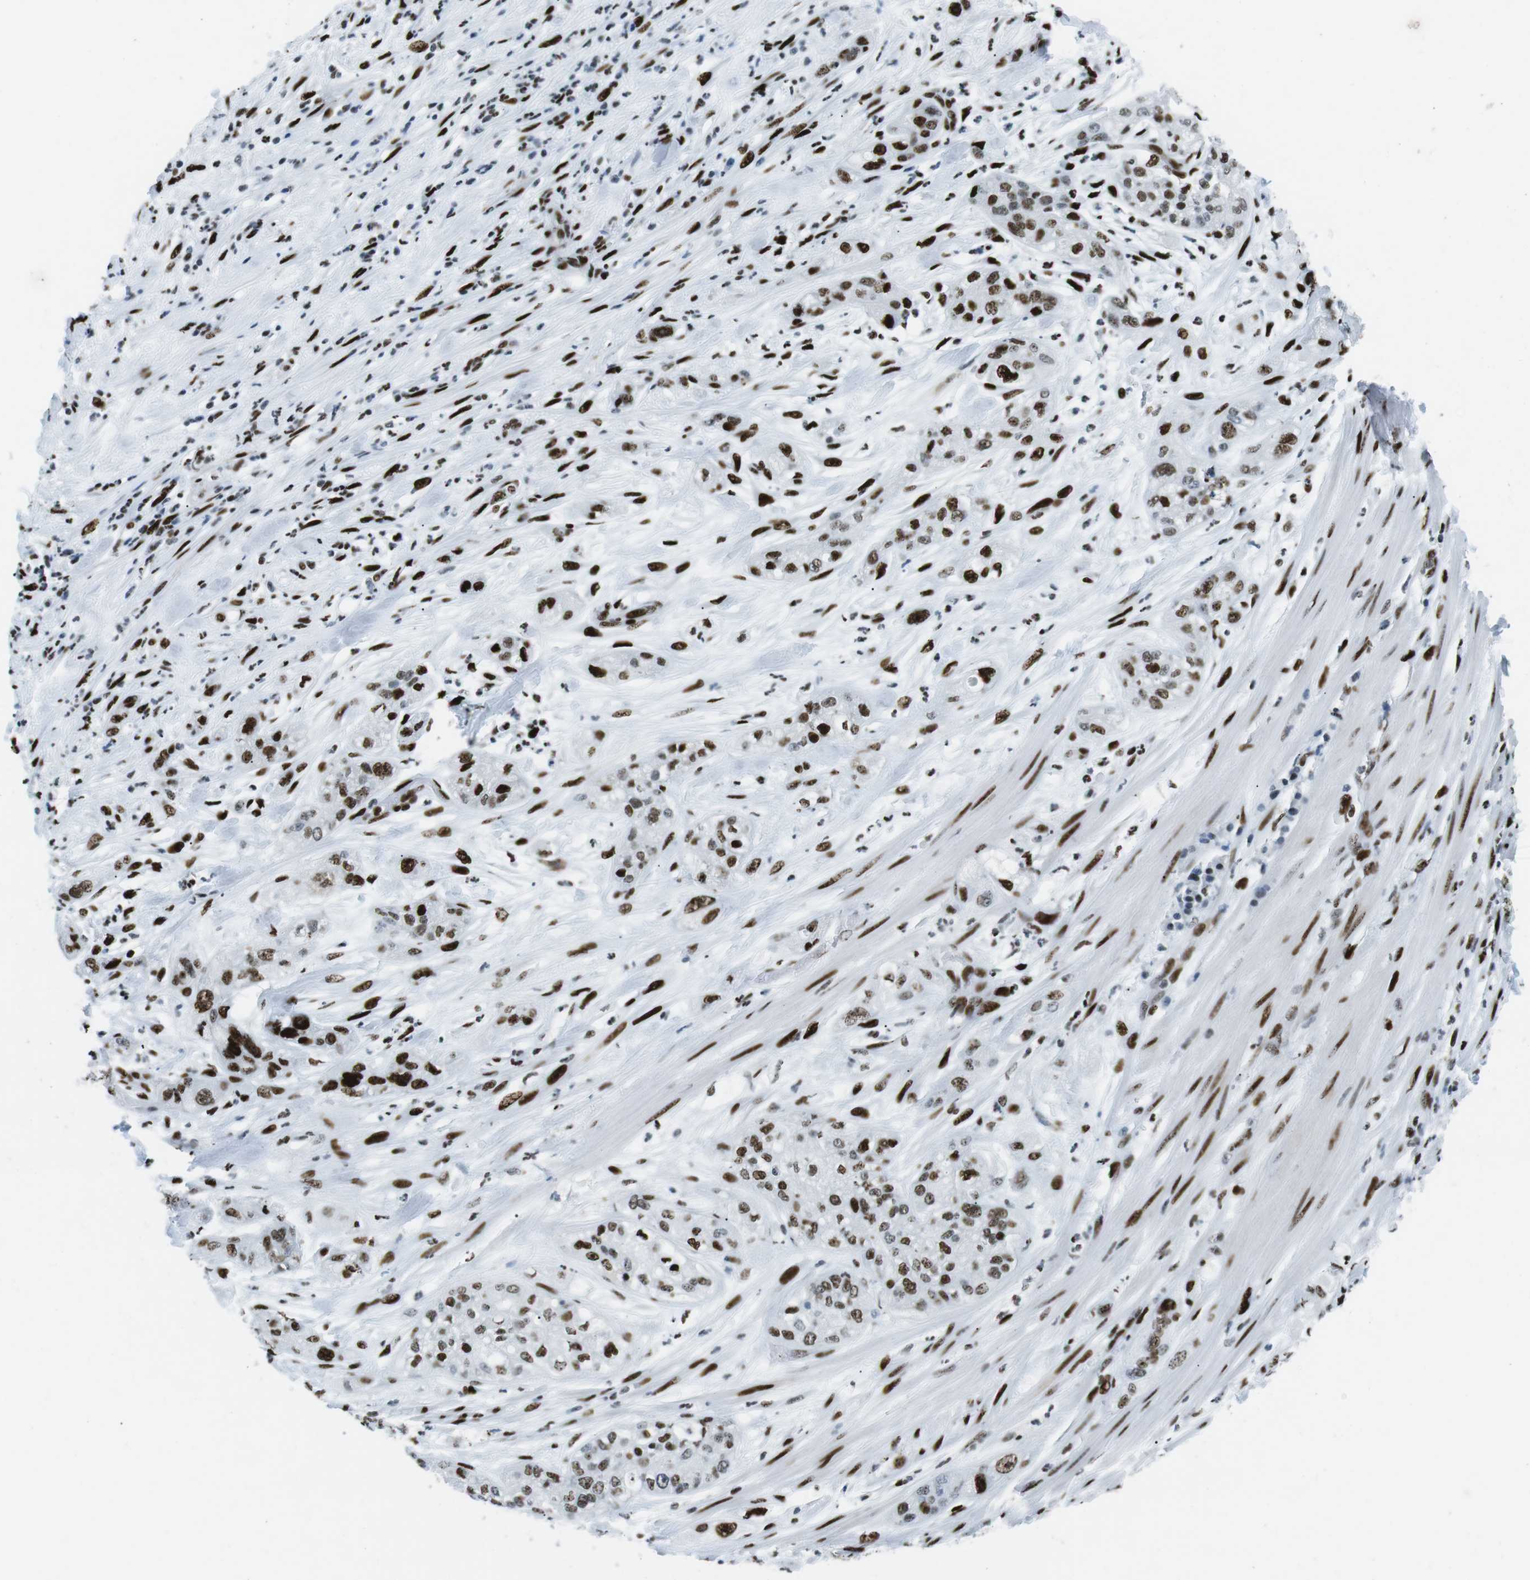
{"staining": {"intensity": "moderate", "quantity": ">75%", "location": "nuclear"}, "tissue": "pancreatic cancer", "cell_type": "Tumor cells", "image_type": "cancer", "snomed": [{"axis": "morphology", "description": "Adenocarcinoma, NOS"}, {"axis": "topography", "description": "Pancreas"}], "caption": "This image shows pancreatic cancer stained with immunohistochemistry to label a protein in brown. The nuclear of tumor cells show moderate positivity for the protein. Nuclei are counter-stained blue.", "gene": "PML", "patient": {"sex": "female", "age": 78}}